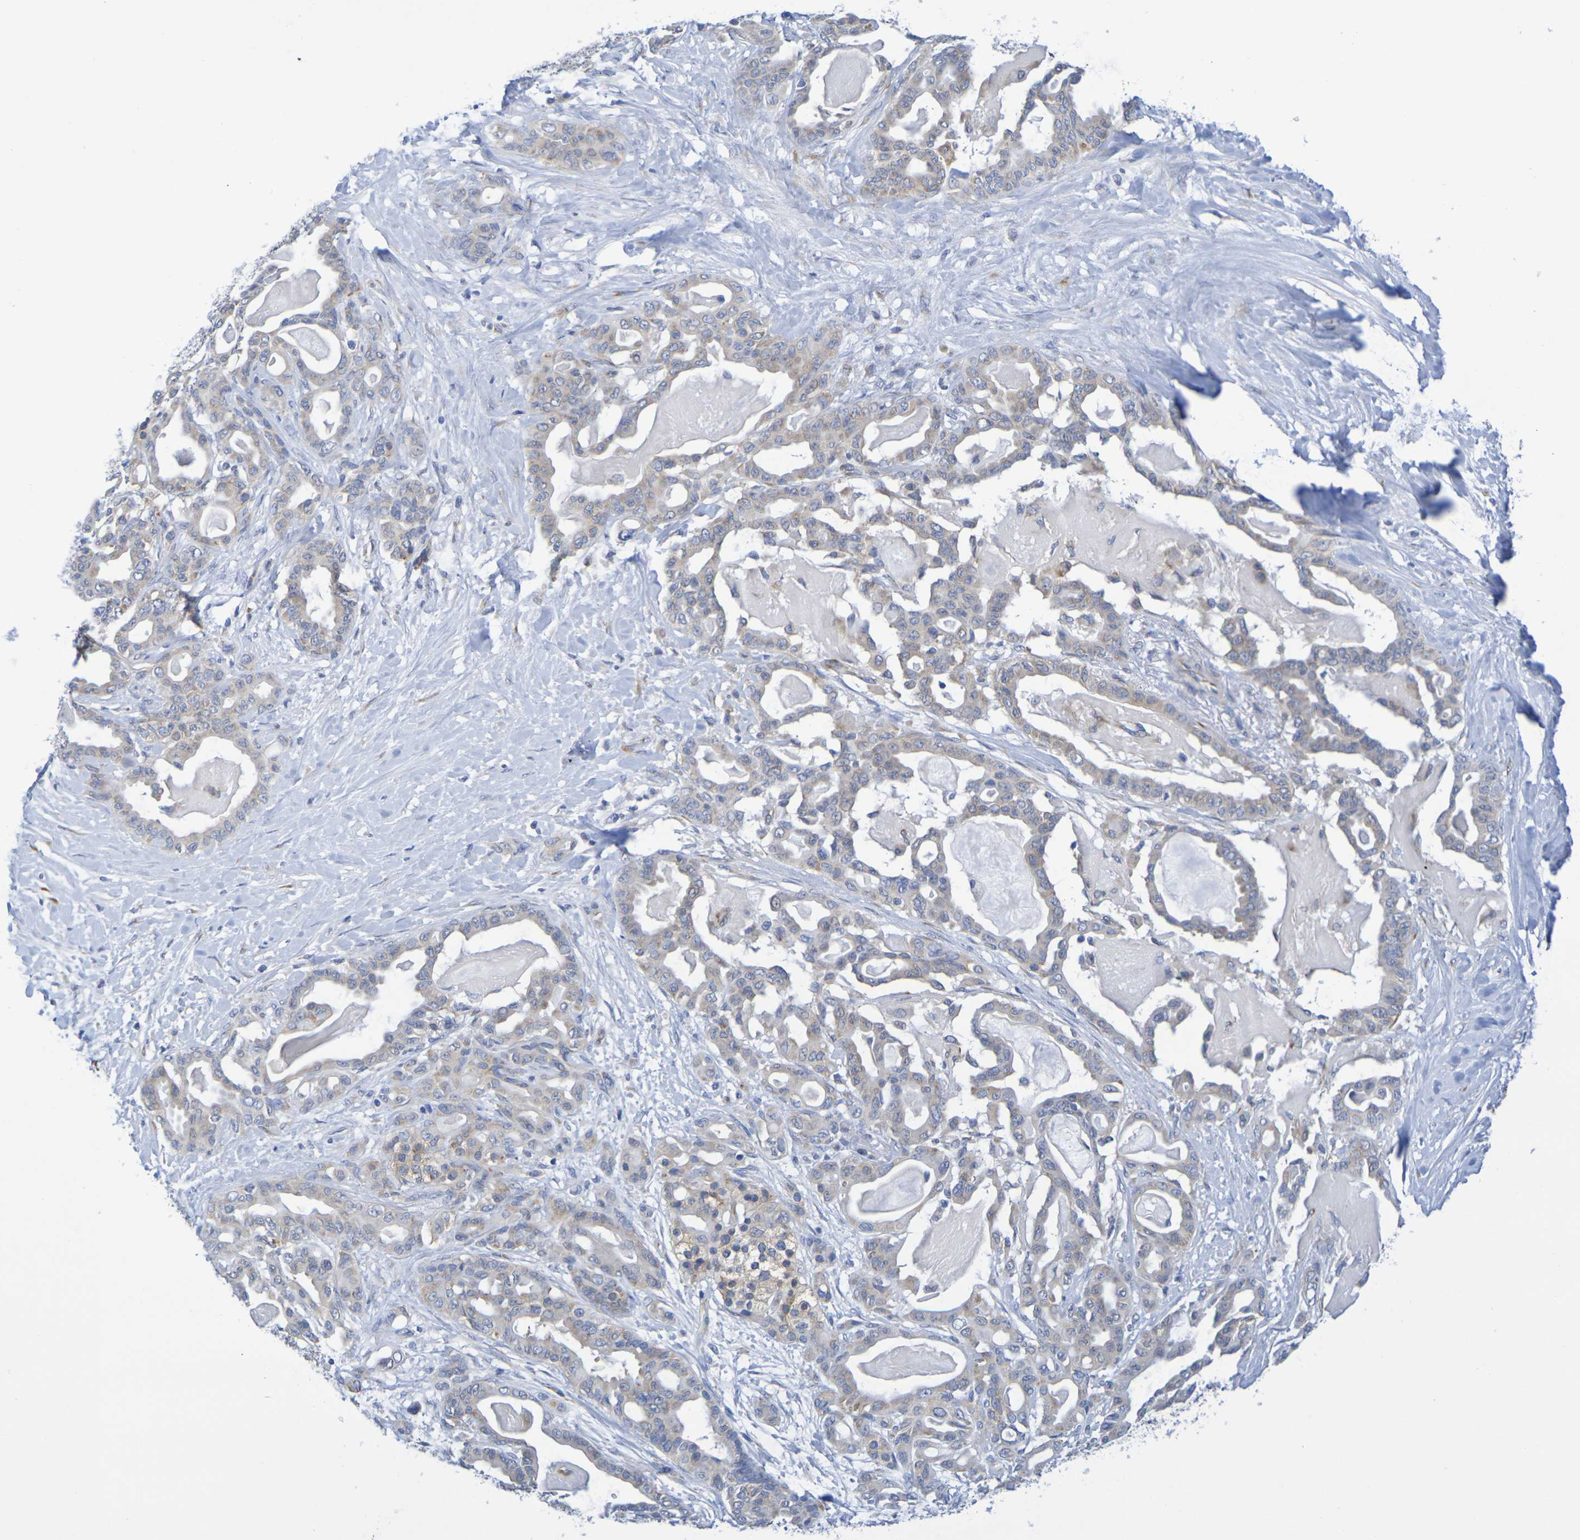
{"staining": {"intensity": "weak", "quantity": ">75%", "location": "cytoplasmic/membranous"}, "tissue": "pancreatic cancer", "cell_type": "Tumor cells", "image_type": "cancer", "snomed": [{"axis": "morphology", "description": "Adenocarcinoma, NOS"}, {"axis": "topography", "description": "Pancreas"}], "caption": "Tumor cells reveal low levels of weak cytoplasmic/membranous staining in approximately >75% of cells in human pancreatic adenocarcinoma. The protein is stained brown, and the nuclei are stained in blue (DAB (3,3'-diaminobenzidine) IHC with brightfield microscopy, high magnification).", "gene": "TMCC3", "patient": {"sex": "male", "age": 63}}